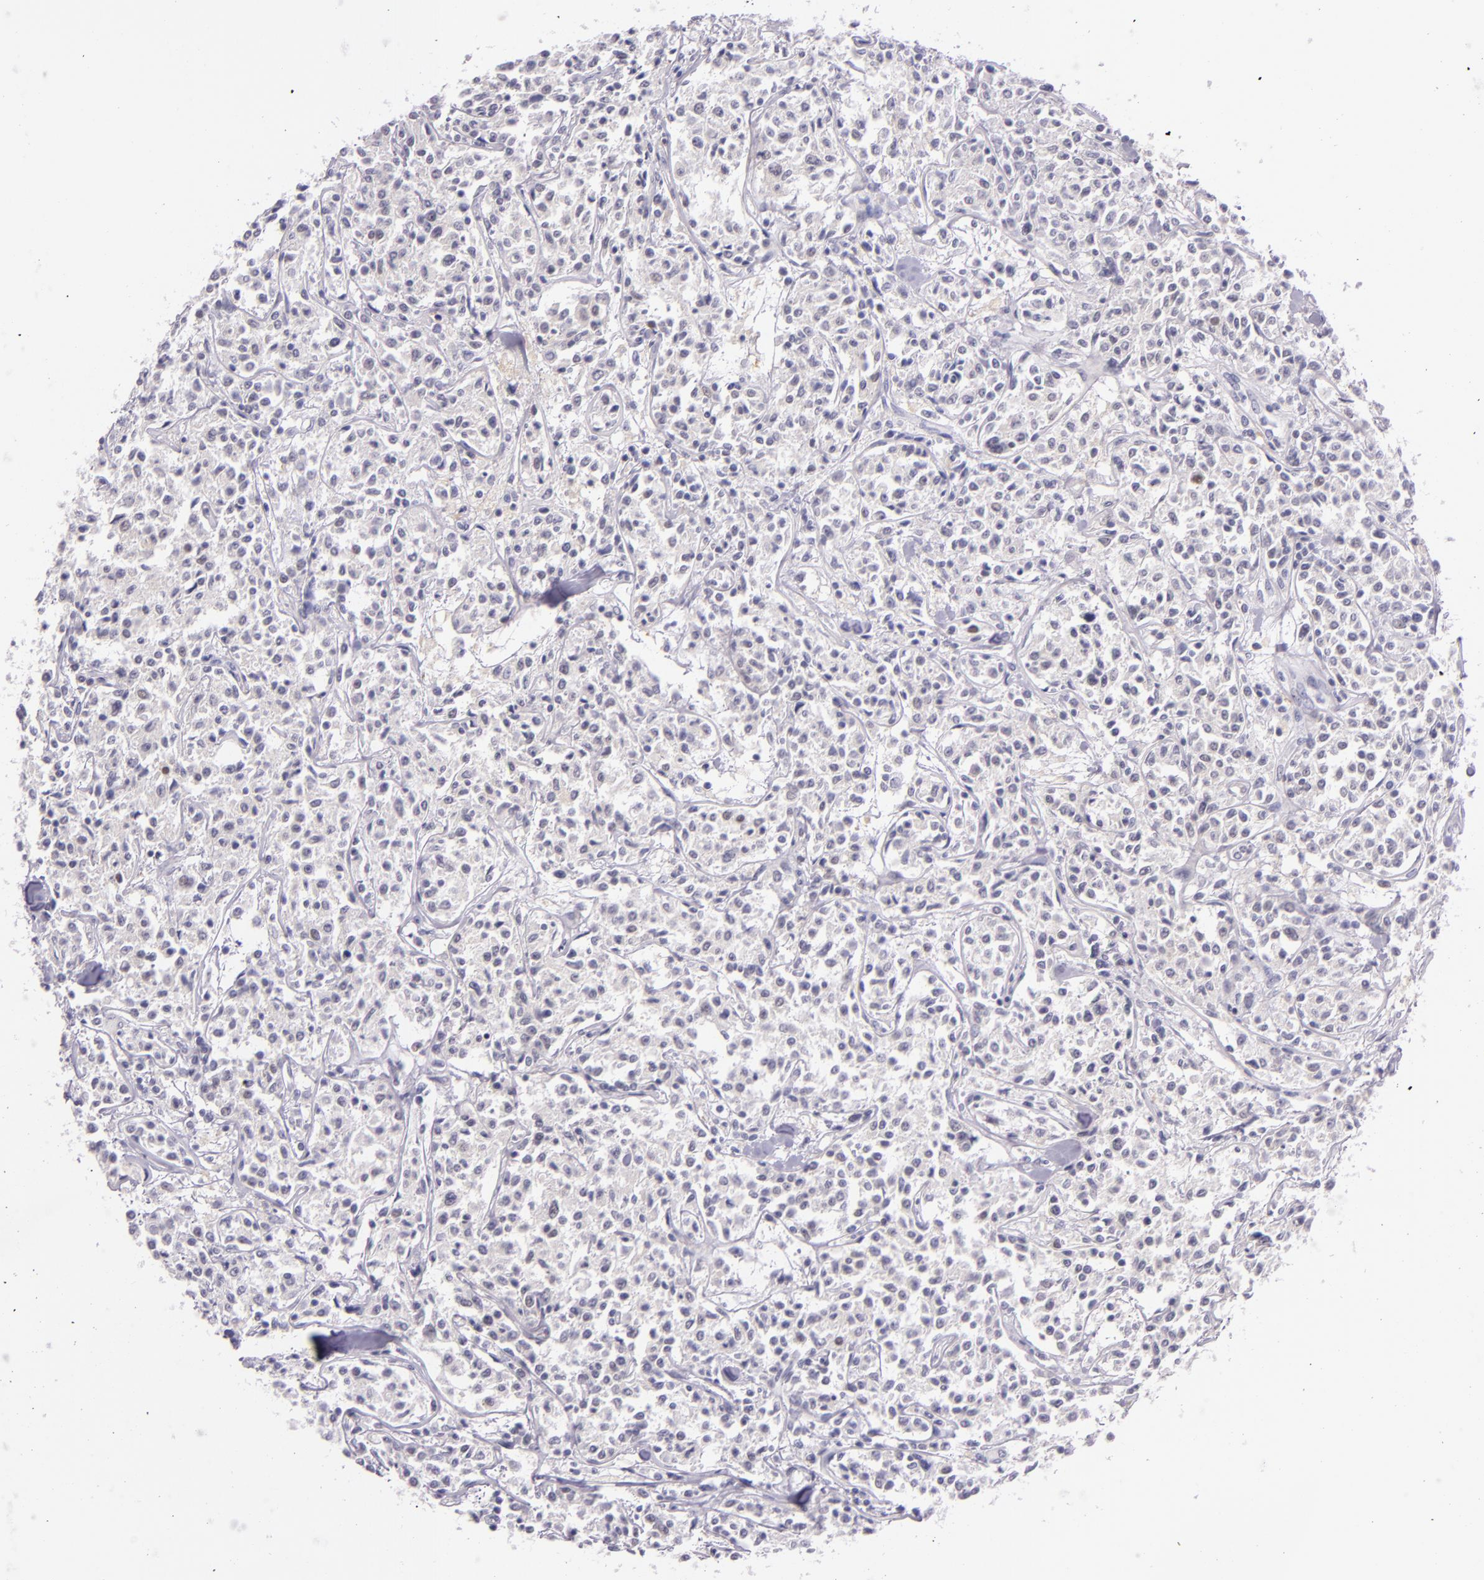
{"staining": {"intensity": "negative", "quantity": "none", "location": "none"}, "tissue": "lymphoma", "cell_type": "Tumor cells", "image_type": "cancer", "snomed": [{"axis": "morphology", "description": "Malignant lymphoma, non-Hodgkin's type, Low grade"}, {"axis": "topography", "description": "Small intestine"}], "caption": "Immunohistochemistry (IHC) micrograph of neoplastic tissue: human lymphoma stained with DAB (3,3'-diaminobenzidine) demonstrates no significant protein positivity in tumor cells.", "gene": "HSP90AA1", "patient": {"sex": "female", "age": 59}}